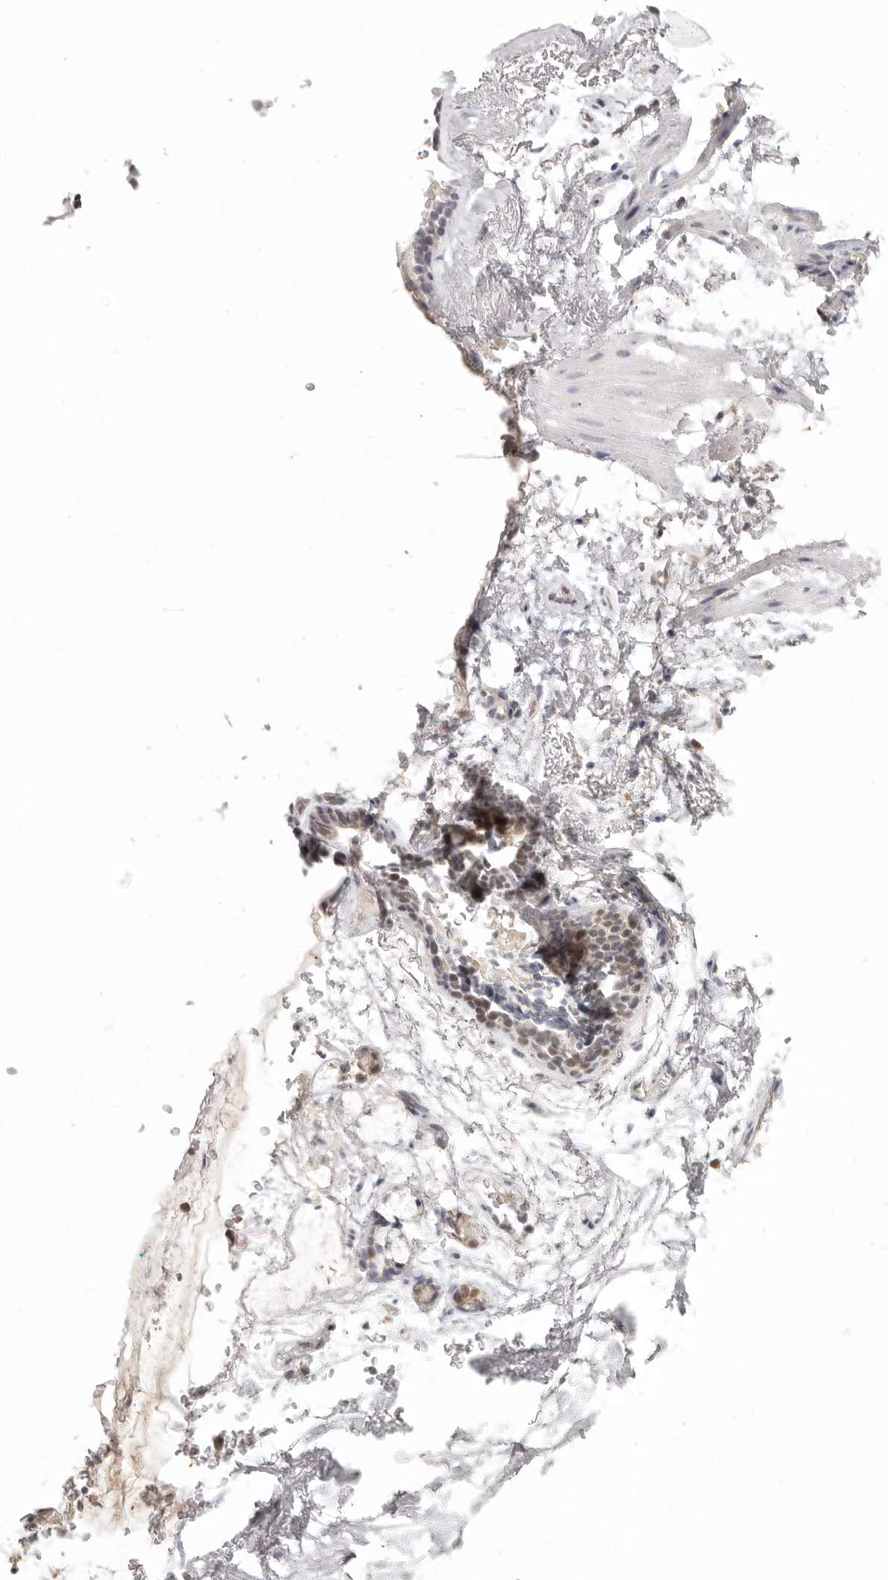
{"staining": {"intensity": "negative", "quantity": "none", "location": "none"}, "tissue": "soft tissue", "cell_type": "Fibroblasts", "image_type": "normal", "snomed": [{"axis": "morphology", "description": "Normal tissue, NOS"}, {"axis": "topography", "description": "Cartilage tissue"}, {"axis": "topography", "description": "Bronchus"}], "caption": "Fibroblasts are negative for brown protein staining in normal soft tissue. (DAB (3,3'-diaminobenzidine) immunohistochemistry (IHC) visualized using brightfield microscopy, high magnification).", "gene": "LARP7", "patient": {"sex": "female", "age": 73}}